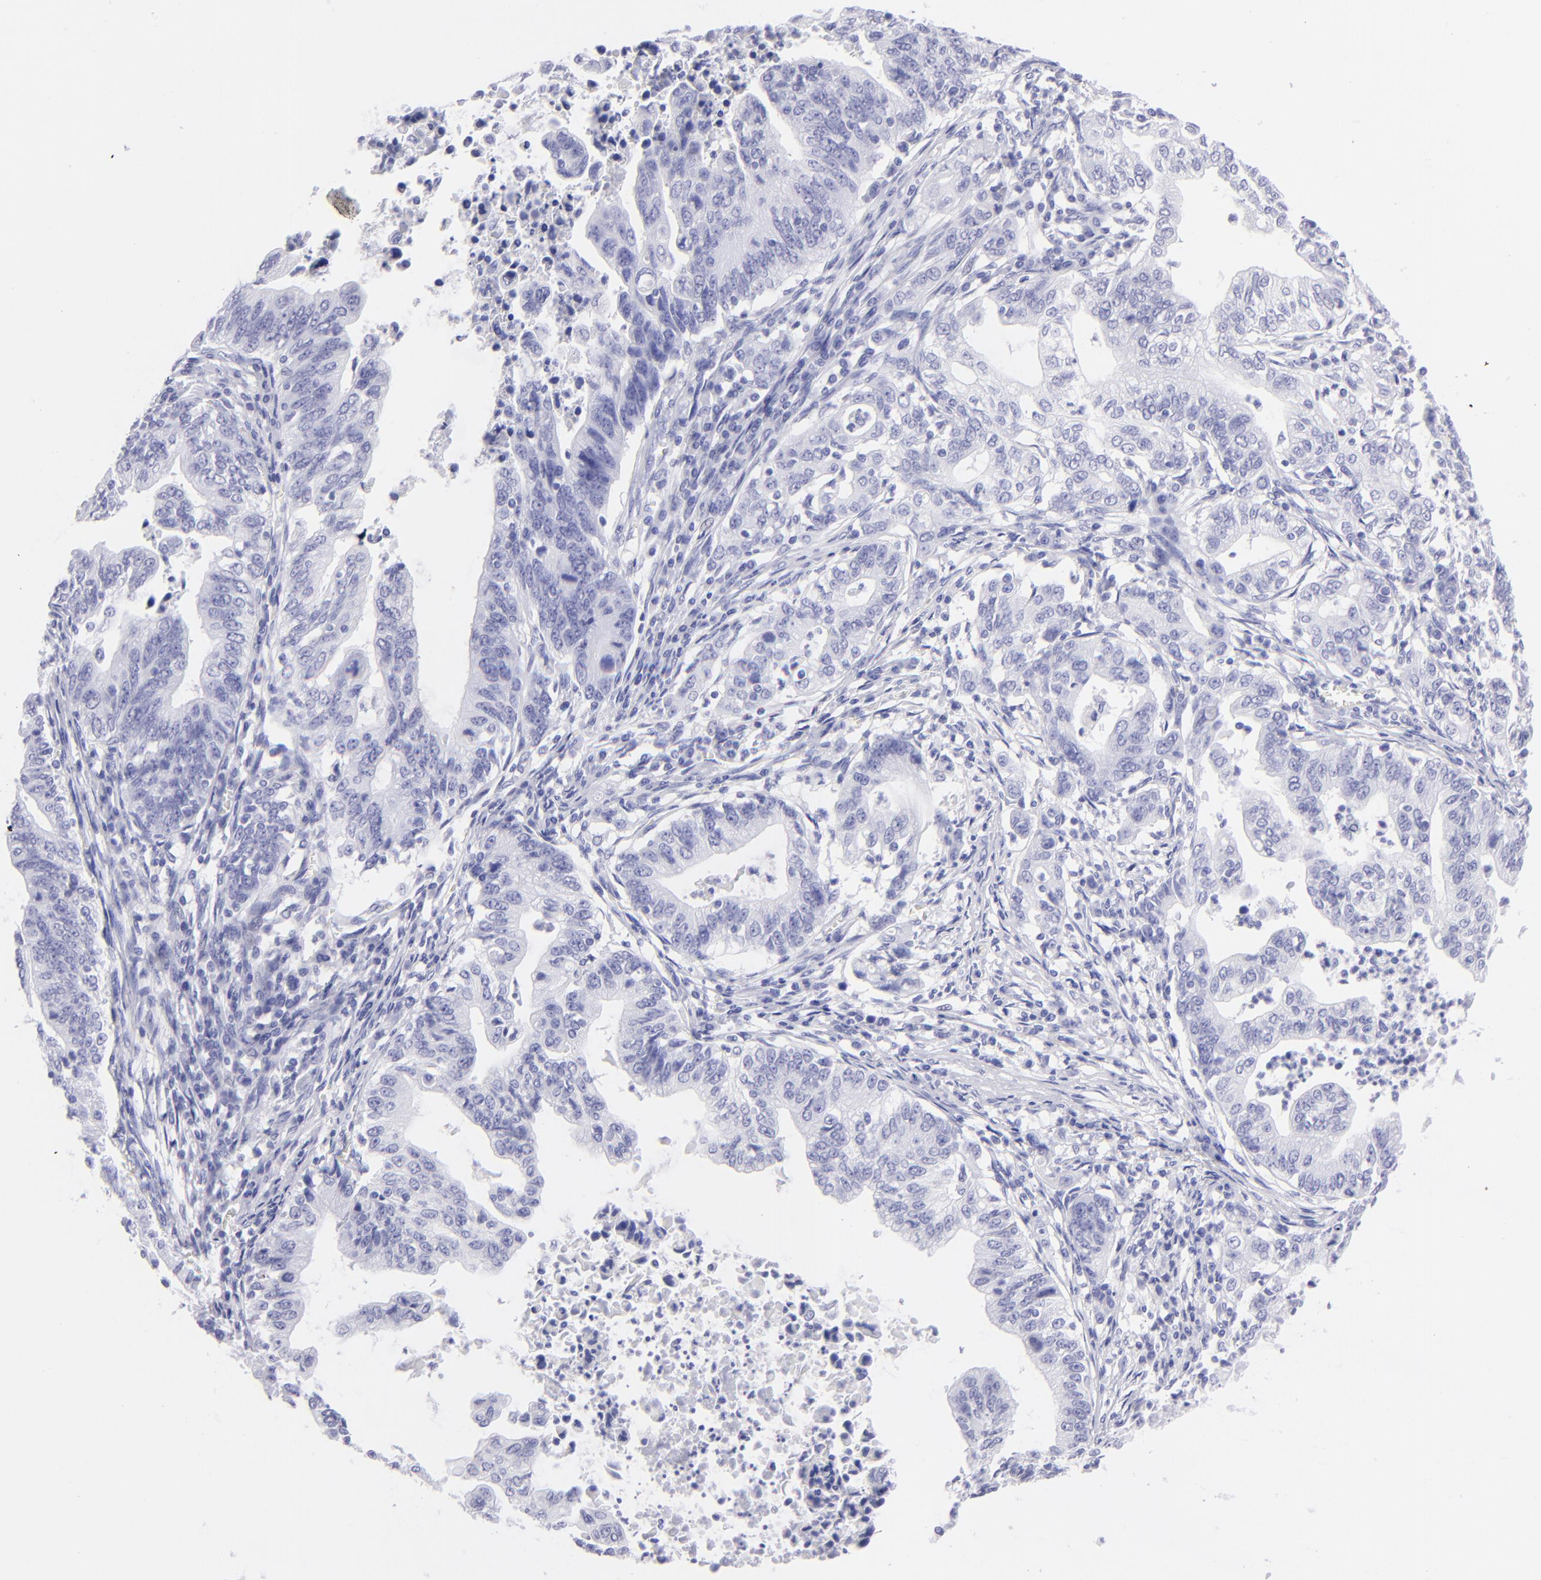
{"staining": {"intensity": "negative", "quantity": "none", "location": "none"}, "tissue": "stomach cancer", "cell_type": "Tumor cells", "image_type": "cancer", "snomed": [{"axis": "morphology", "description": "Adenocarcinoma, NOS"}, {"axis": "topography", "description": "Stomach, upper"}], "caption": "DAB (3,3'-diaminobenzidine) immunohistochemical staining of human stomach adenocarcinoma shows no significant staining in tumor cells. (Immunohistochemistry, brightfield microscopy, high magnification).", "gene": "SLC1A3", "patient": {"sex": "female", "age": 50}}